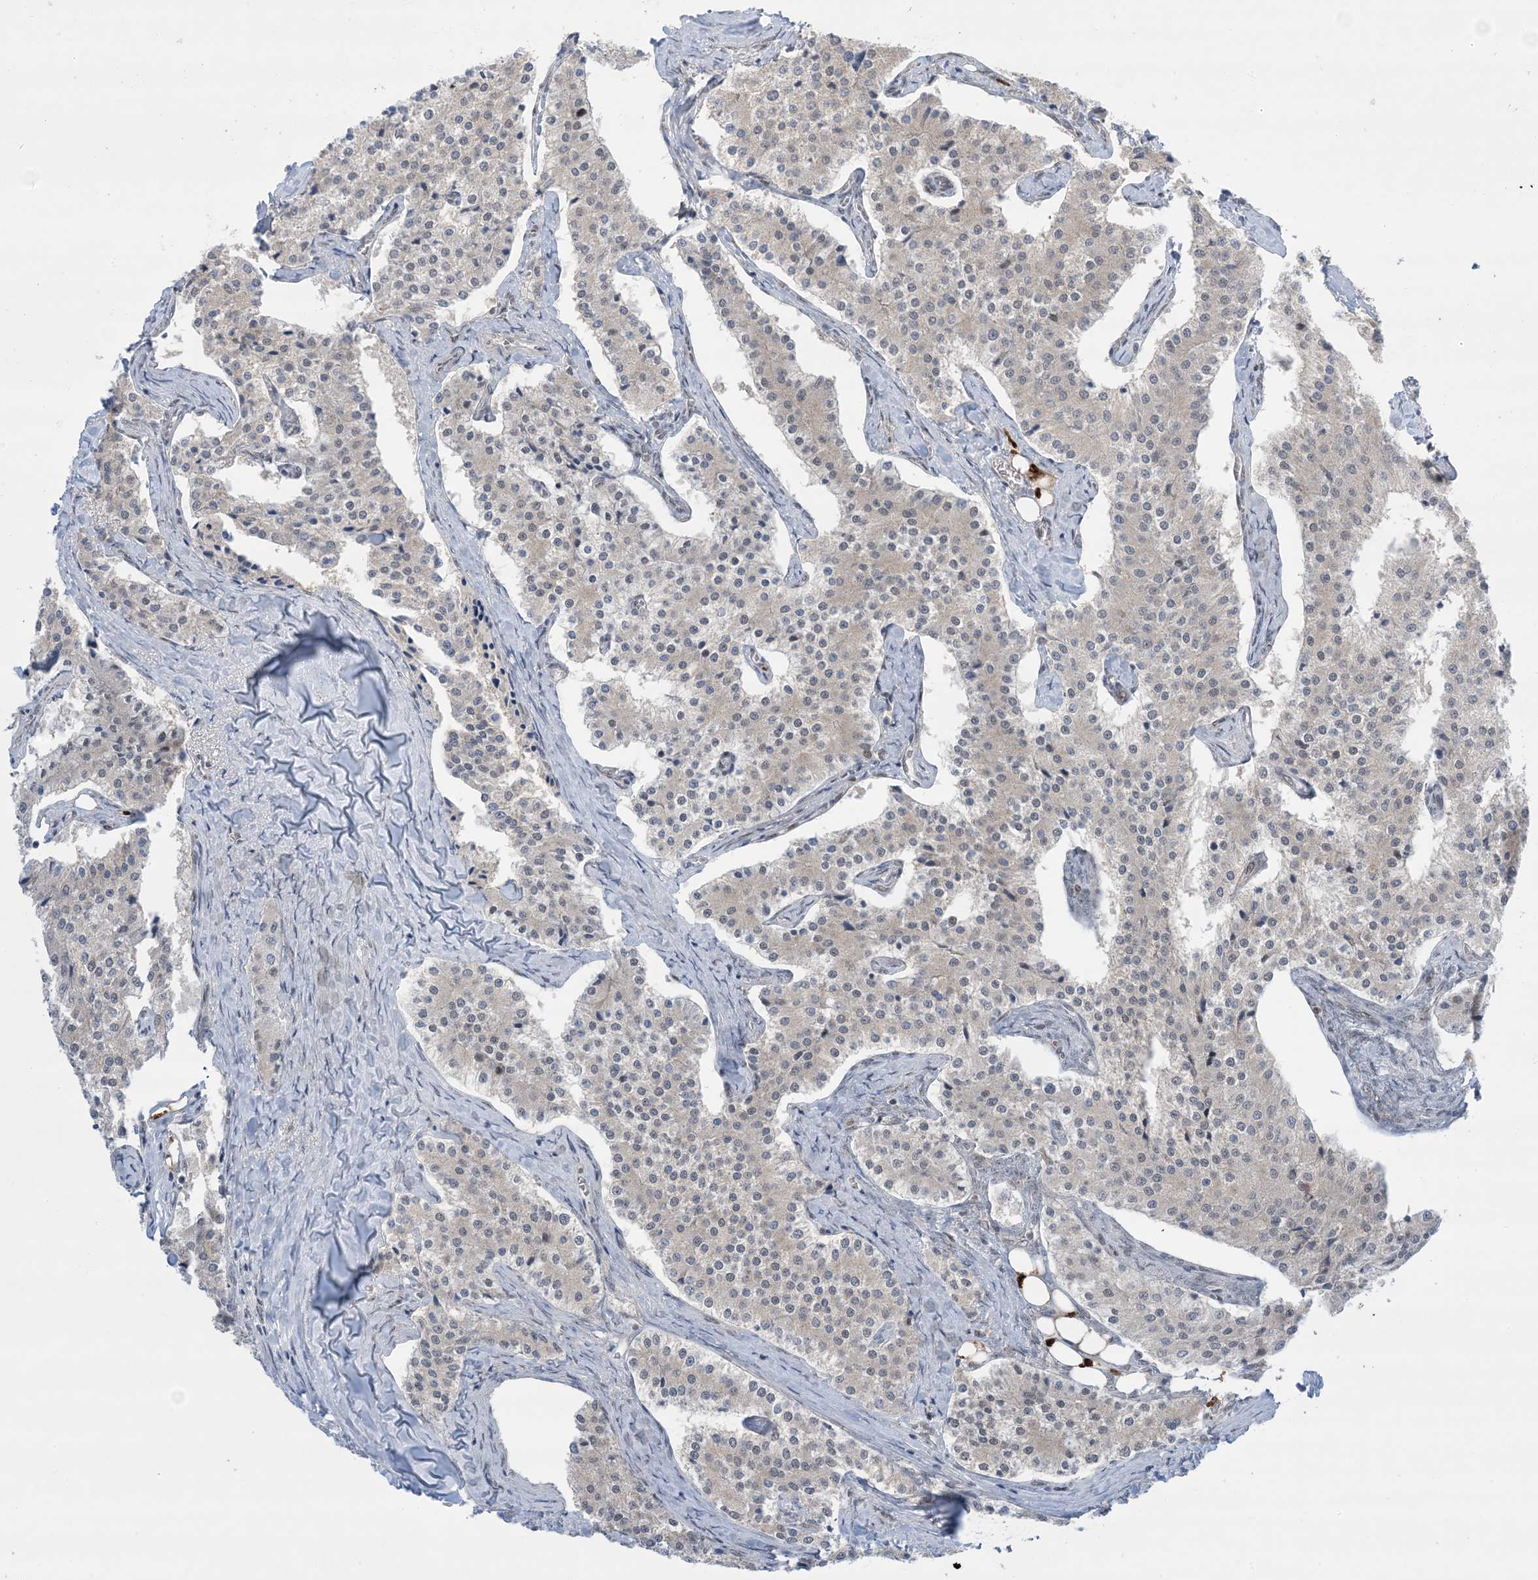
{"staining": {"intensity": "negative", "quantity": "none", "location": "none"}, "tissue": "carcinoid", "cell_type": "Tumor cells", "image_type": "cancer", "snomed": [{"axis": "morphology", "description": "Carcinoid, malignant, NOS"}, {"axis": "topography", "description": "Colon"}], "caption": "Micrograph shows no significant protein expression in tumor cells of carcinoid. Nuclei are stained in blue.", "gene": "TFPT", "patient": {"sex": "female", "age": 52}}